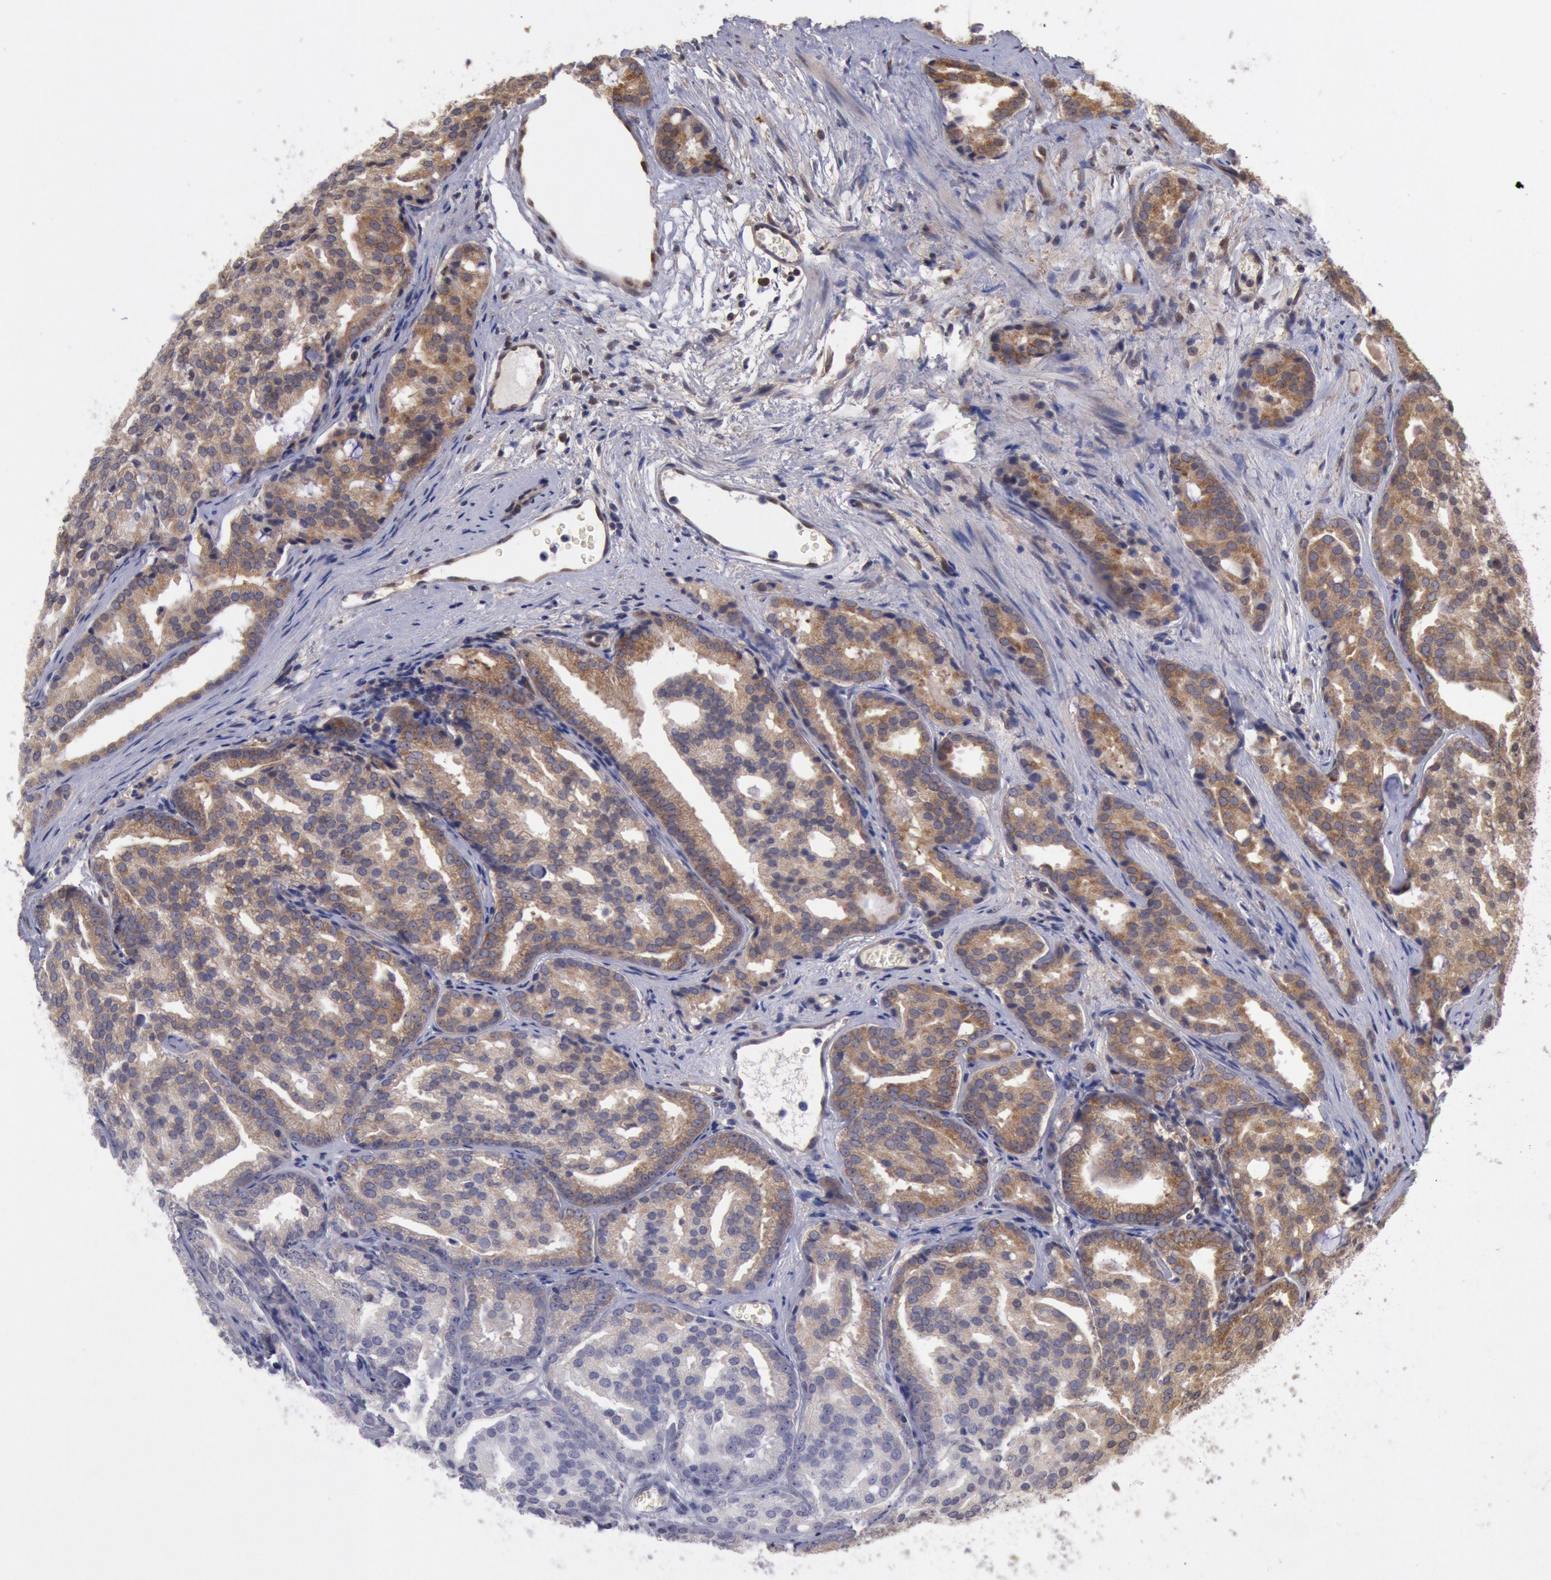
{"staining": {"intensity": "moderate", "quantity": ">75%", "location": "cytoplasmic/membranous"}, "tissue": "prostate cancer", "cell_type": "Tumor cells", "image_type": "cancer", "snomed": [{"axis": "morphology", "description": "Adenocarcinoma, High grade"}, {"axis": "topography", "description": "Prostate"}], "caption": "Immunohistochemical staining of human prostate high-grade adenocarcinoma demonstrates moderate cytoplasmic/membranous protein expression in about >75% of tumor cells.", "gene": "STX17", "patient": {"sex": "male", "age": 64}}